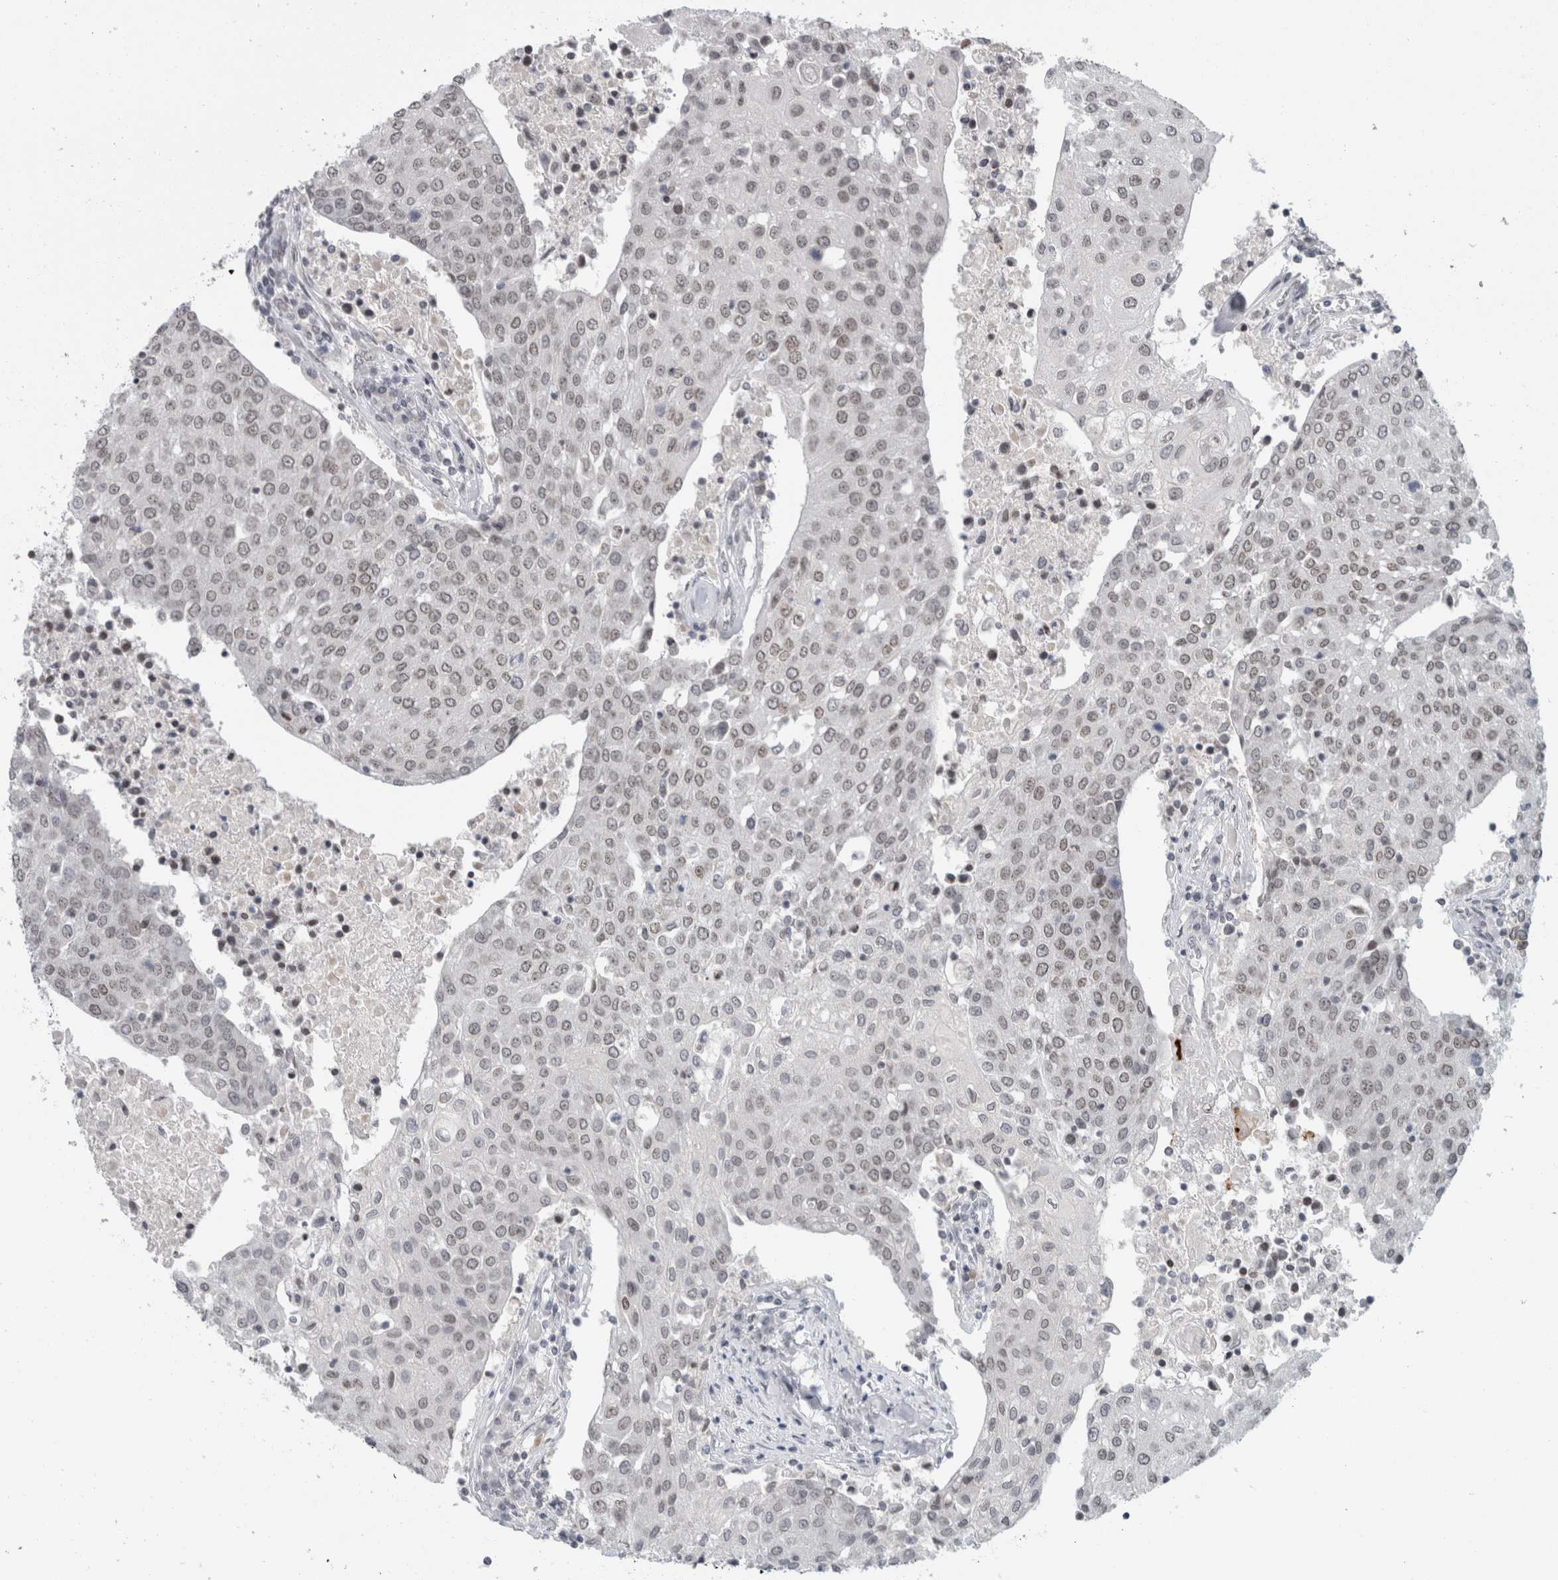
{"staining": {"intensity": "weak", "quantity": "<25%", "location": "nuclear"}, "tissue": "urothelial cancer", "cell_type": "Tumor cells", "image_type": "cancer", "snomed": [{"axis": "morphology", "description": "Urothelial carcinoma, High grade"}, {"axis": "topography", "description": "Urinary bladder"}], "caption": "Urothelial cancer stained for a protein using immunohistochemistry exhibits no expression tumor cells.", "gene": "ZNF770", "patient": {"sex": "female", "age": 85}}